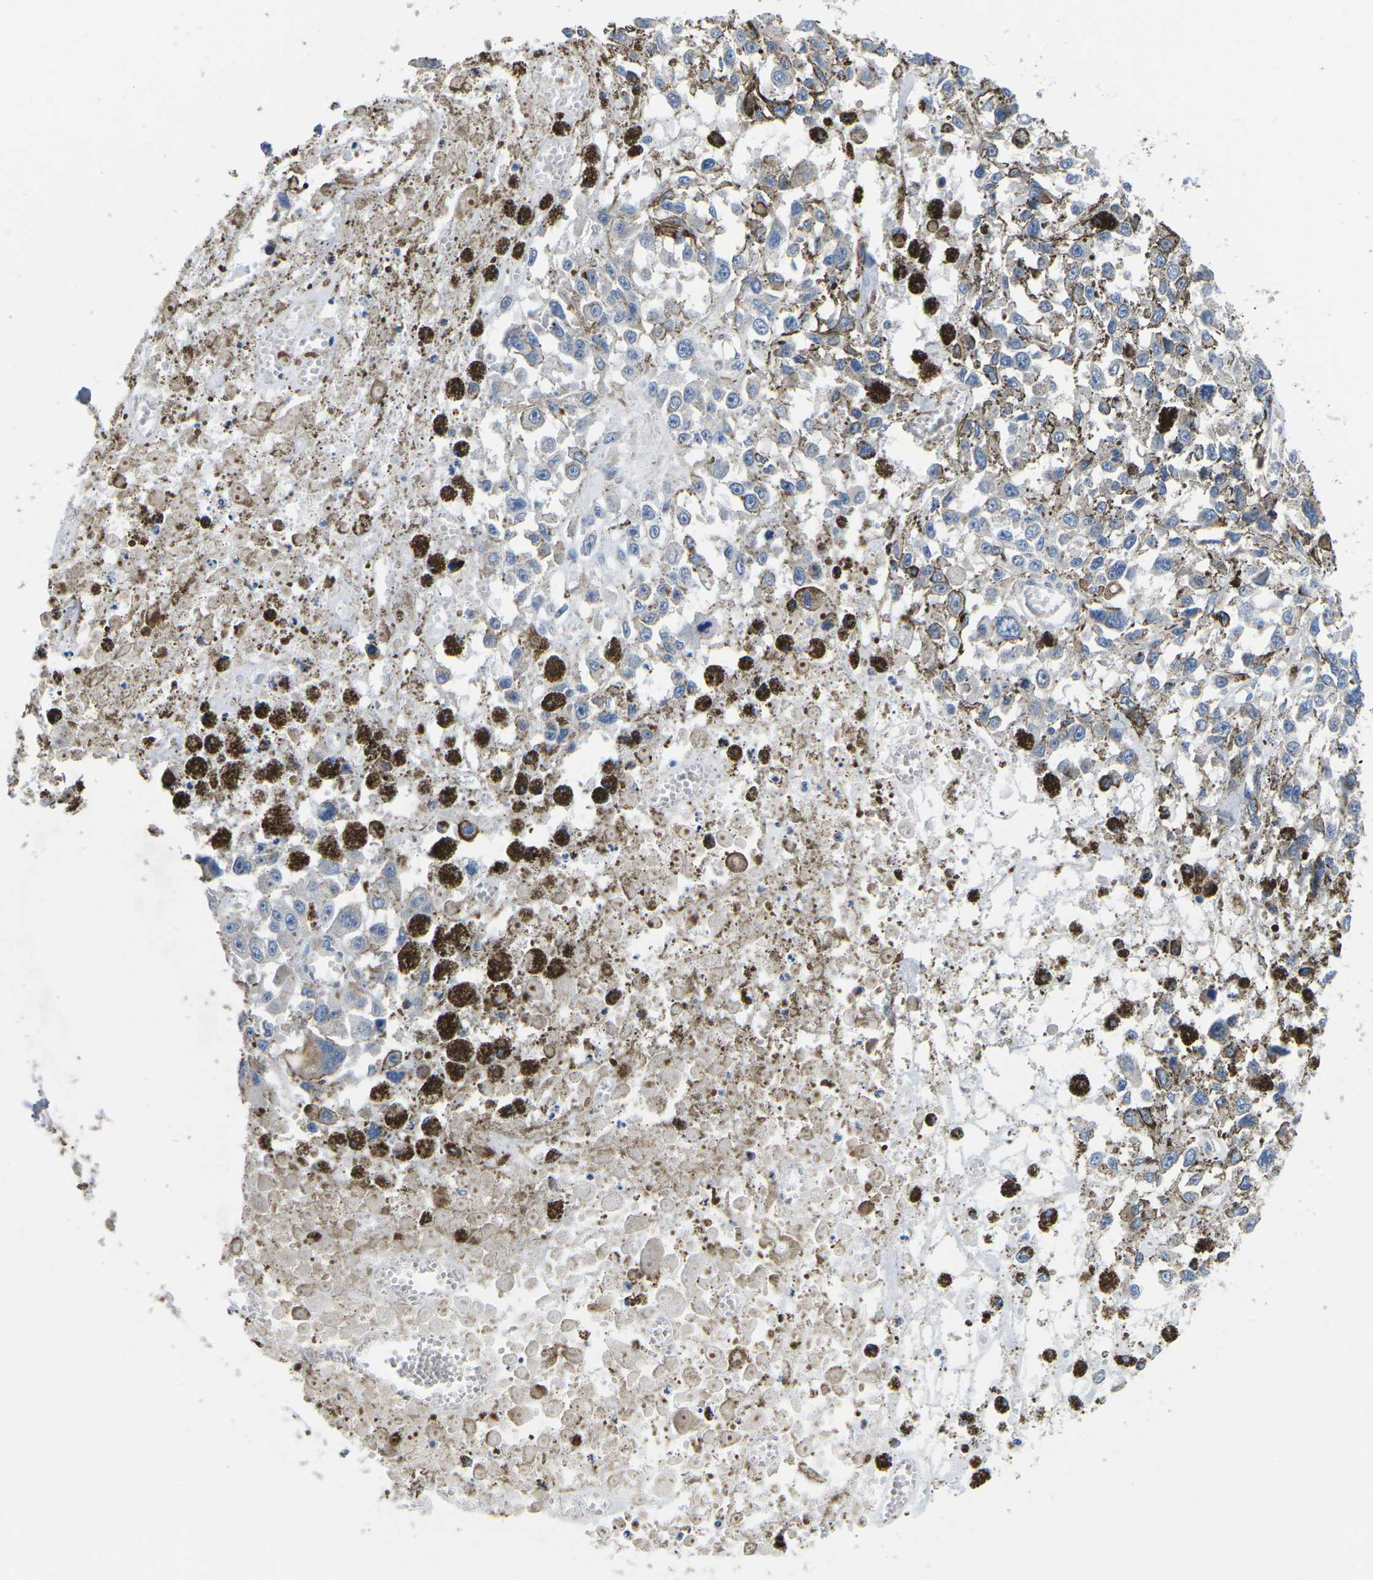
{"staining": {"intensity": "weak", "quantity": "<25%", "location": "cytoplasmic/membranous"}, "tissue": "melanoma", "cell_type": "Tumor cells", "image_type": "cancer", "snomed": [{"axis": "morphology", "description": "Malignant melanoma, Metastatic site"}, {"axis": "topography", "description": "Lymph node"}], "caption": "Immunohistochemistry micrograph of neoplastic tissue: malignant melanoma (metastatic site) stained with DAB reveals no significant protein staining in tumor cells. Brightfield microscopy of immunohistochemistry (IHC) stained with DAB (brown) and hematoxylin (blue), captured at high magnification.", "gene": "TMEFF2", "patient": {"sex": "male", "age": 59}}